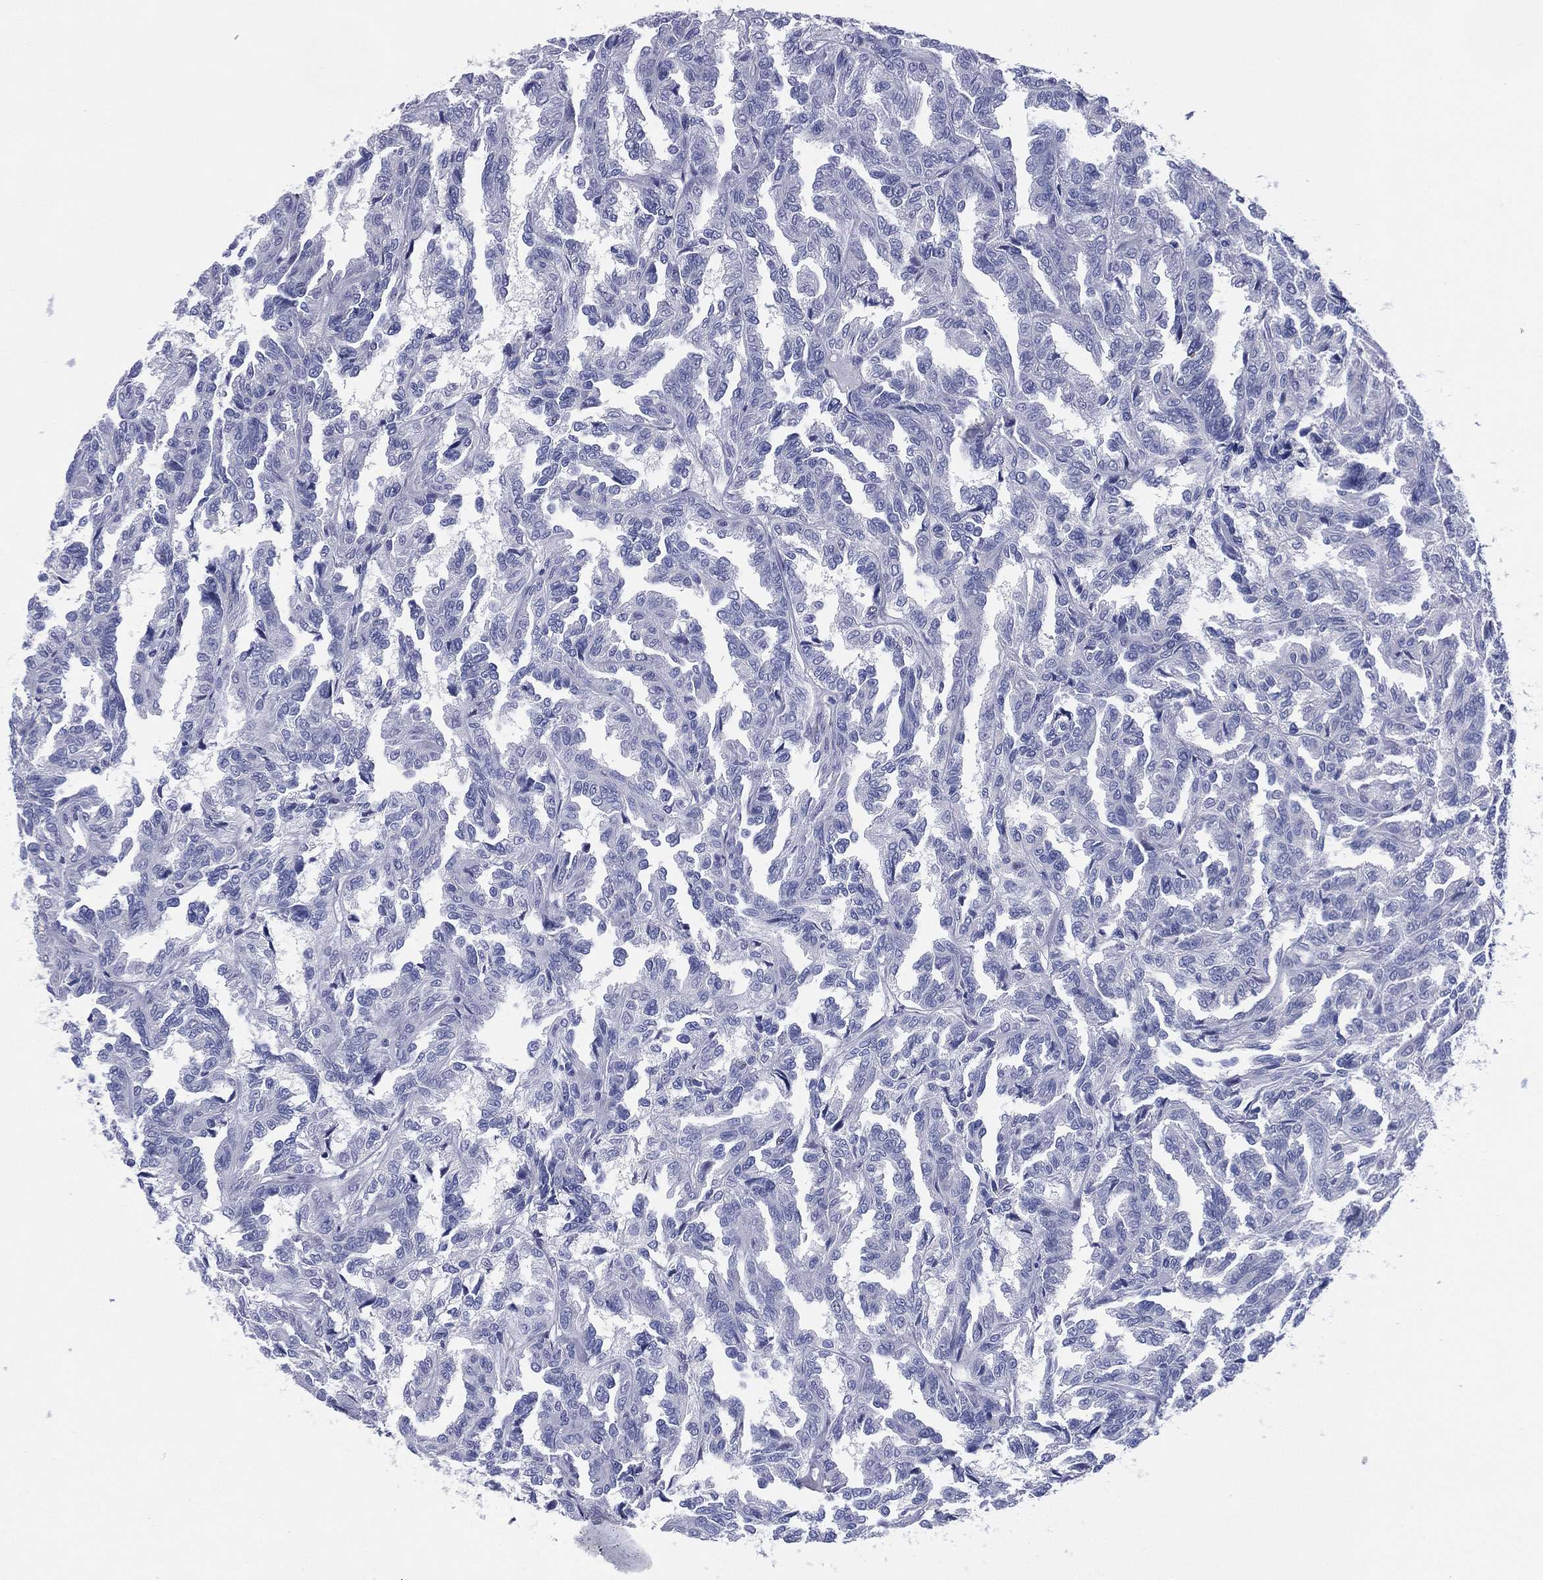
{"staining": {"intensity": "negative", "quantity": "none", "location": "none"}, "tissue": "renal cancer", "cell_type": "Tumor cells", "image_type": "cancer", "snomed": [{"axis": "morphology", "description": "Adenocarcinoma, NOS"}, {"axis": "topography", "description": "Kidney"}], "caption": "DAB immunohistochemical staining of adenocarcinoma (renal) exhibits no significant staining in tumor cells.", "gene": "RSPH4A", "patient": {"sex": "male", "age": 79}}